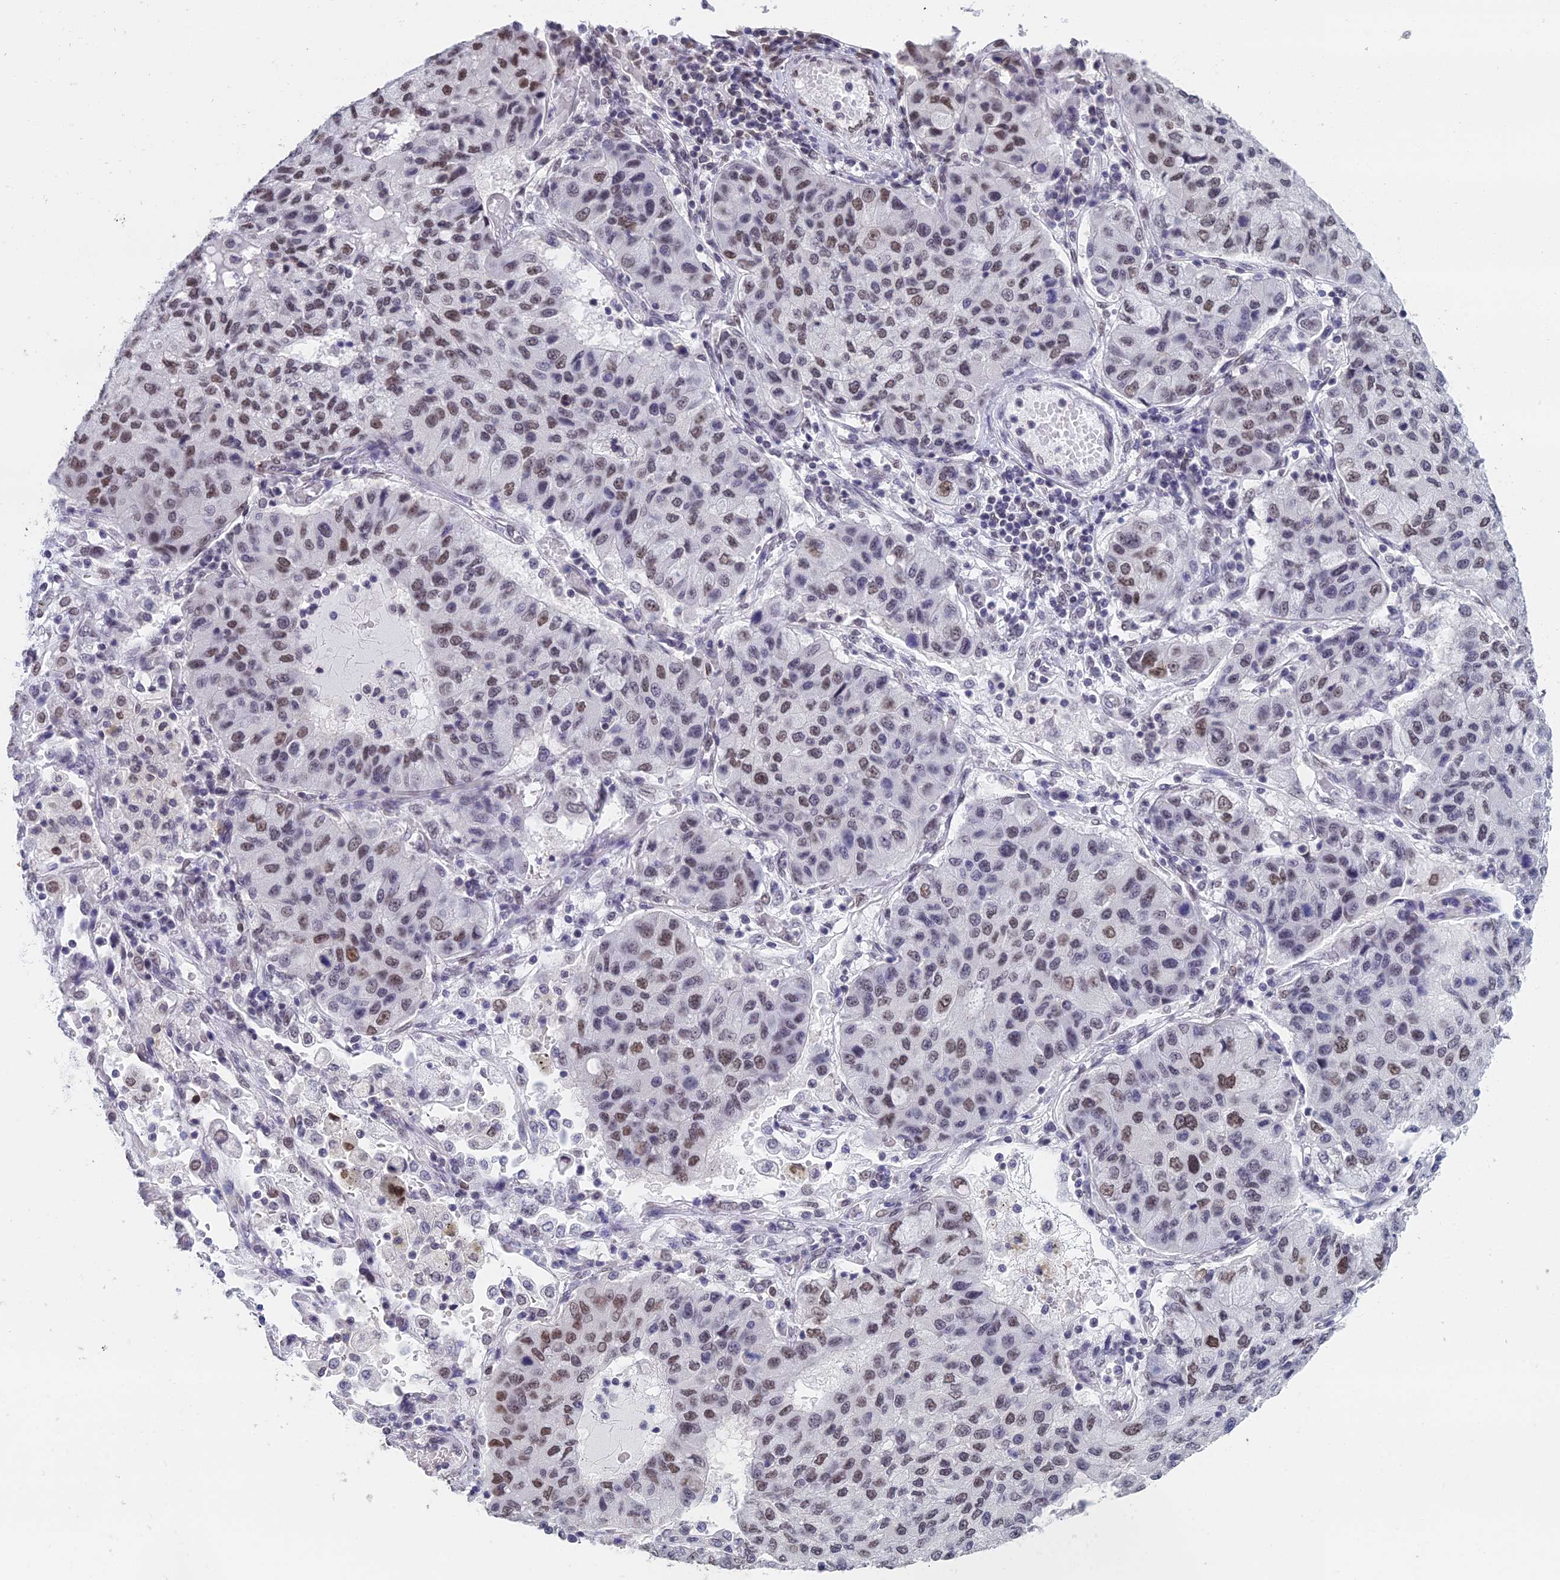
{"staining": {"intensity": "moderate", "quantity": "25%-75%", "location": "nuclear"}, "tissue": "lung cancer", "cell_type": "Tumor cells", "image_type": "cancer", "snomed": [{"axis": "morphology", "description": "Squamous cell carcinoma, NOS"}, {"axis": "topography", "description": "Lung"}], "caption": "Immunohistochemical staining of squamous cell carcinoma (lung) displays medium levels of moderate nuclear expression in about 25%-75% of tumor cells.", "gene": "CCDC97", "patient": {"sex": "male", "age": 74}}